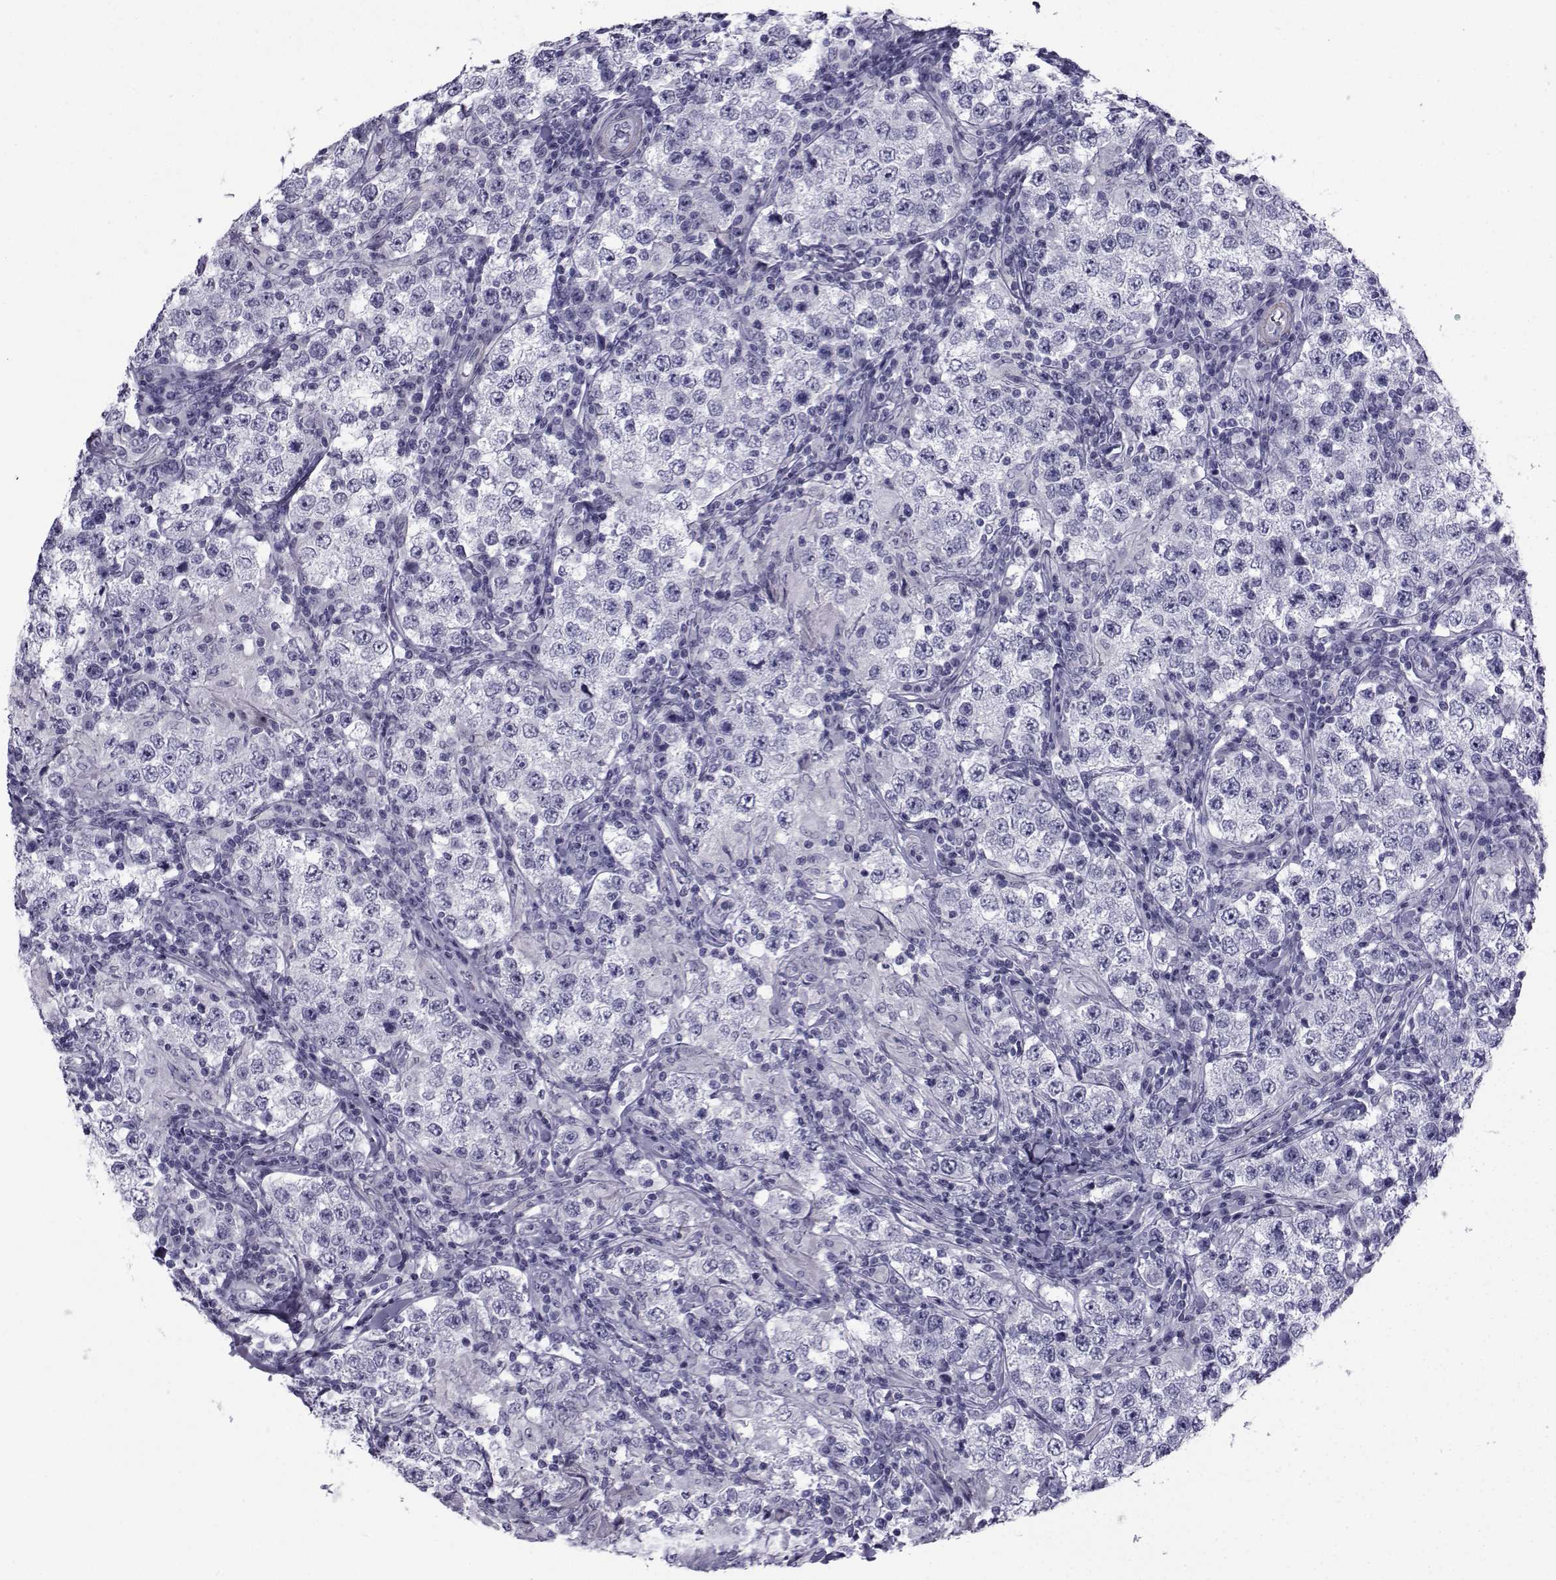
{"staining": {"intensity": "negative", "quantity": "none", "location": "none"}, "tissue": "testis cancer", "cell_type": "Tumor cells", "image_type": "cancer", "snomed": [{"axis": "morphology", "description": "Seminoma, NOS"}, {"axis": "morphology", "description": "Carcinoma, Embryonal, NOS"}, {"axis": "topography", "description": "Testis"}], "caption": "Immunohistochemistry (IHC) of human testis cancer displays no expression in tumor cells.", "gene": "SPANXD", "patient": {"sex": "male", "age": 41}}